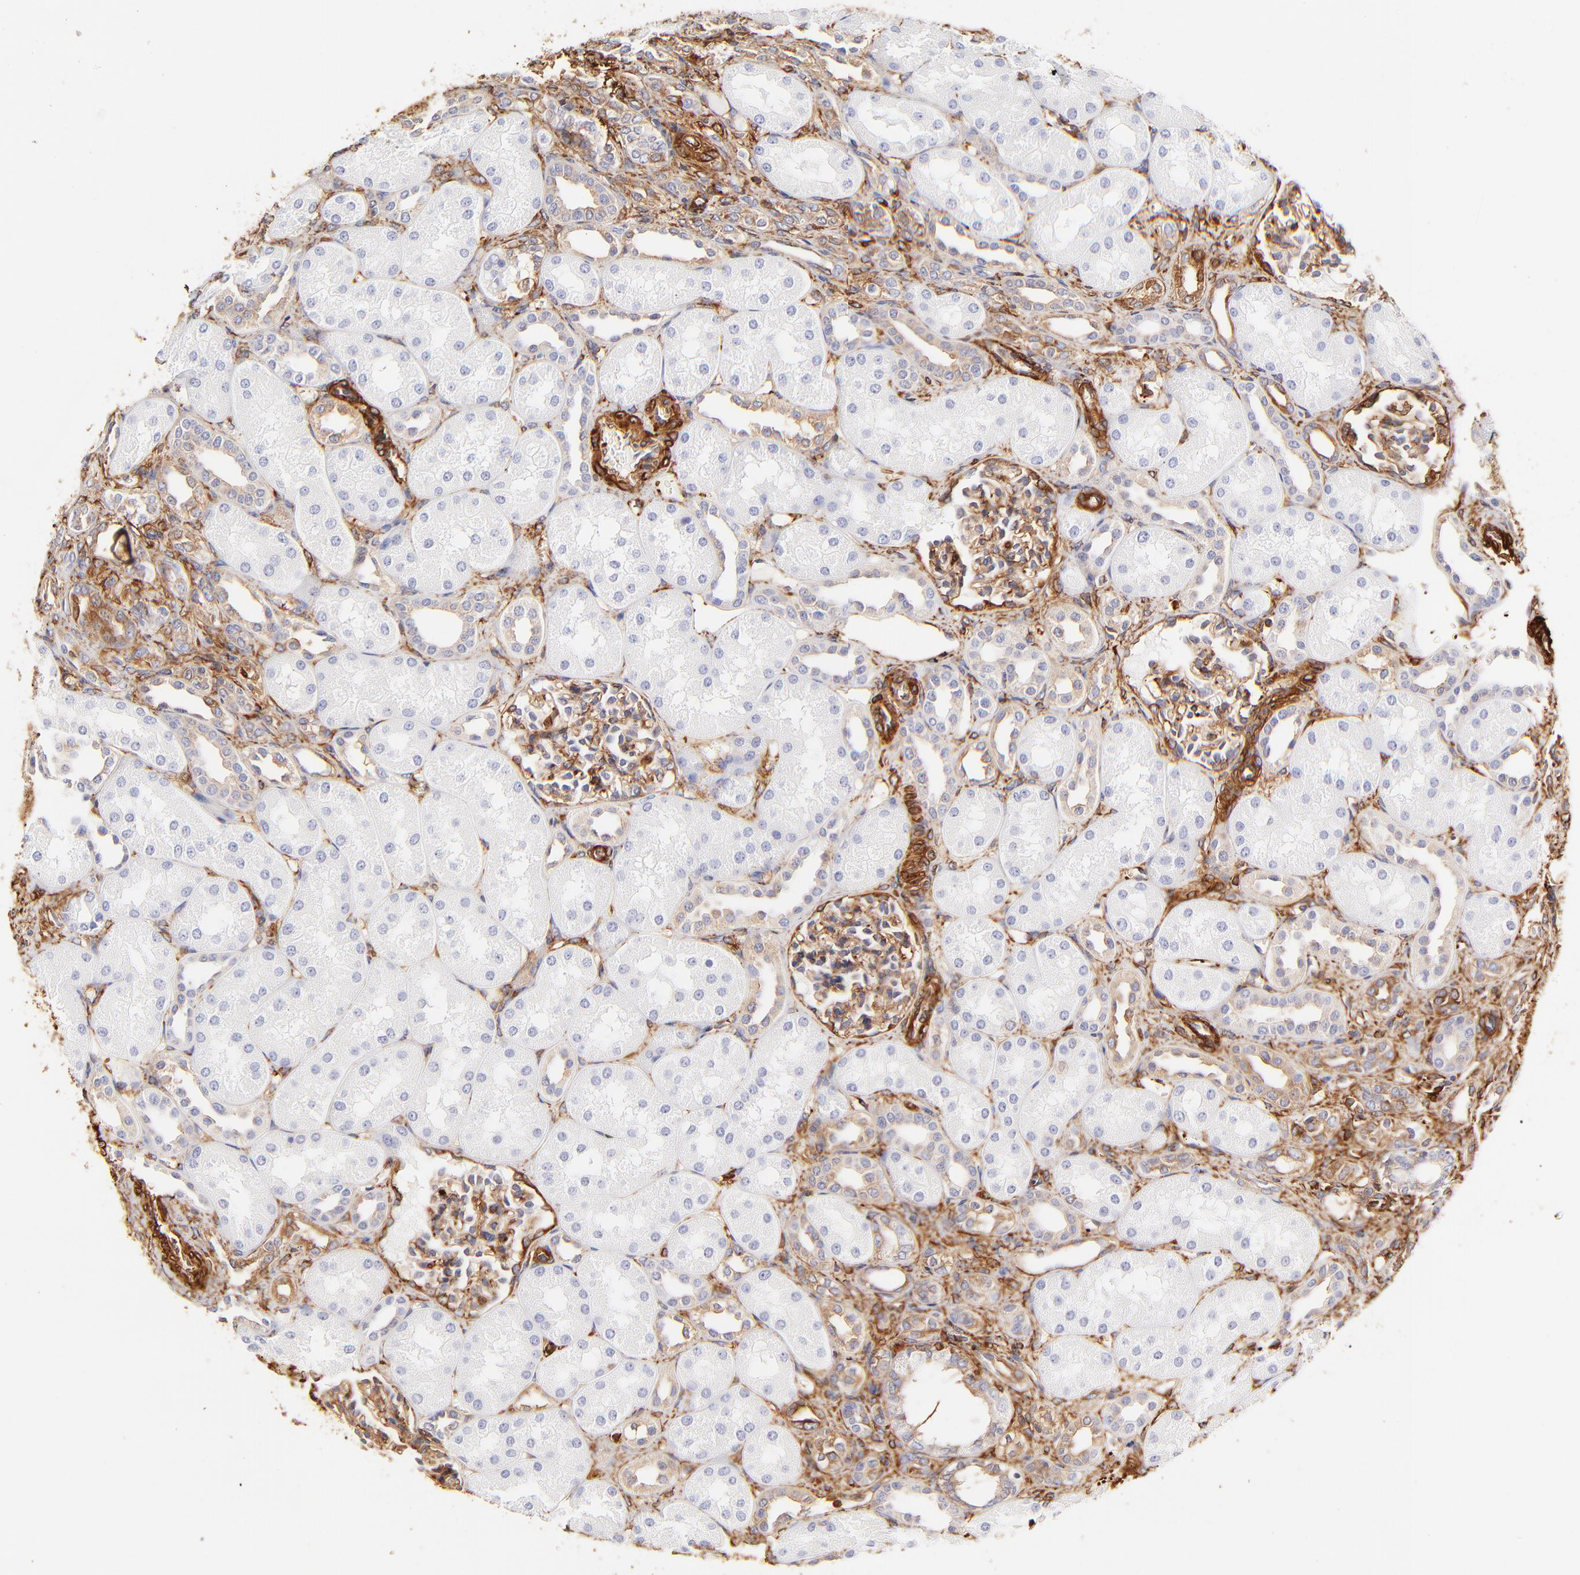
{"staining": {"intensity": "strong", "quantity": ">75%", "location": "cytoplasmic/membranous"}, "tissue": "kidney", "cell_type": "Cells in glomeruli", "image_type": "normal", "snomed": [{"axis": "morphology", "description": "Normal tissue, NOS"}, {"axis": "topography", "description": "Kidney"}], "caption": "Brown immunohistochemical staining in unremarkable kidney shows strong cytoplasmic/membranous positivity in approximately >75% of cells in glomeruli. Ihc stains the protein of interest in brown and the nuclei are stained blue.", "gene": "FLNA", "patient": {"sex": "male", "age": 7}}